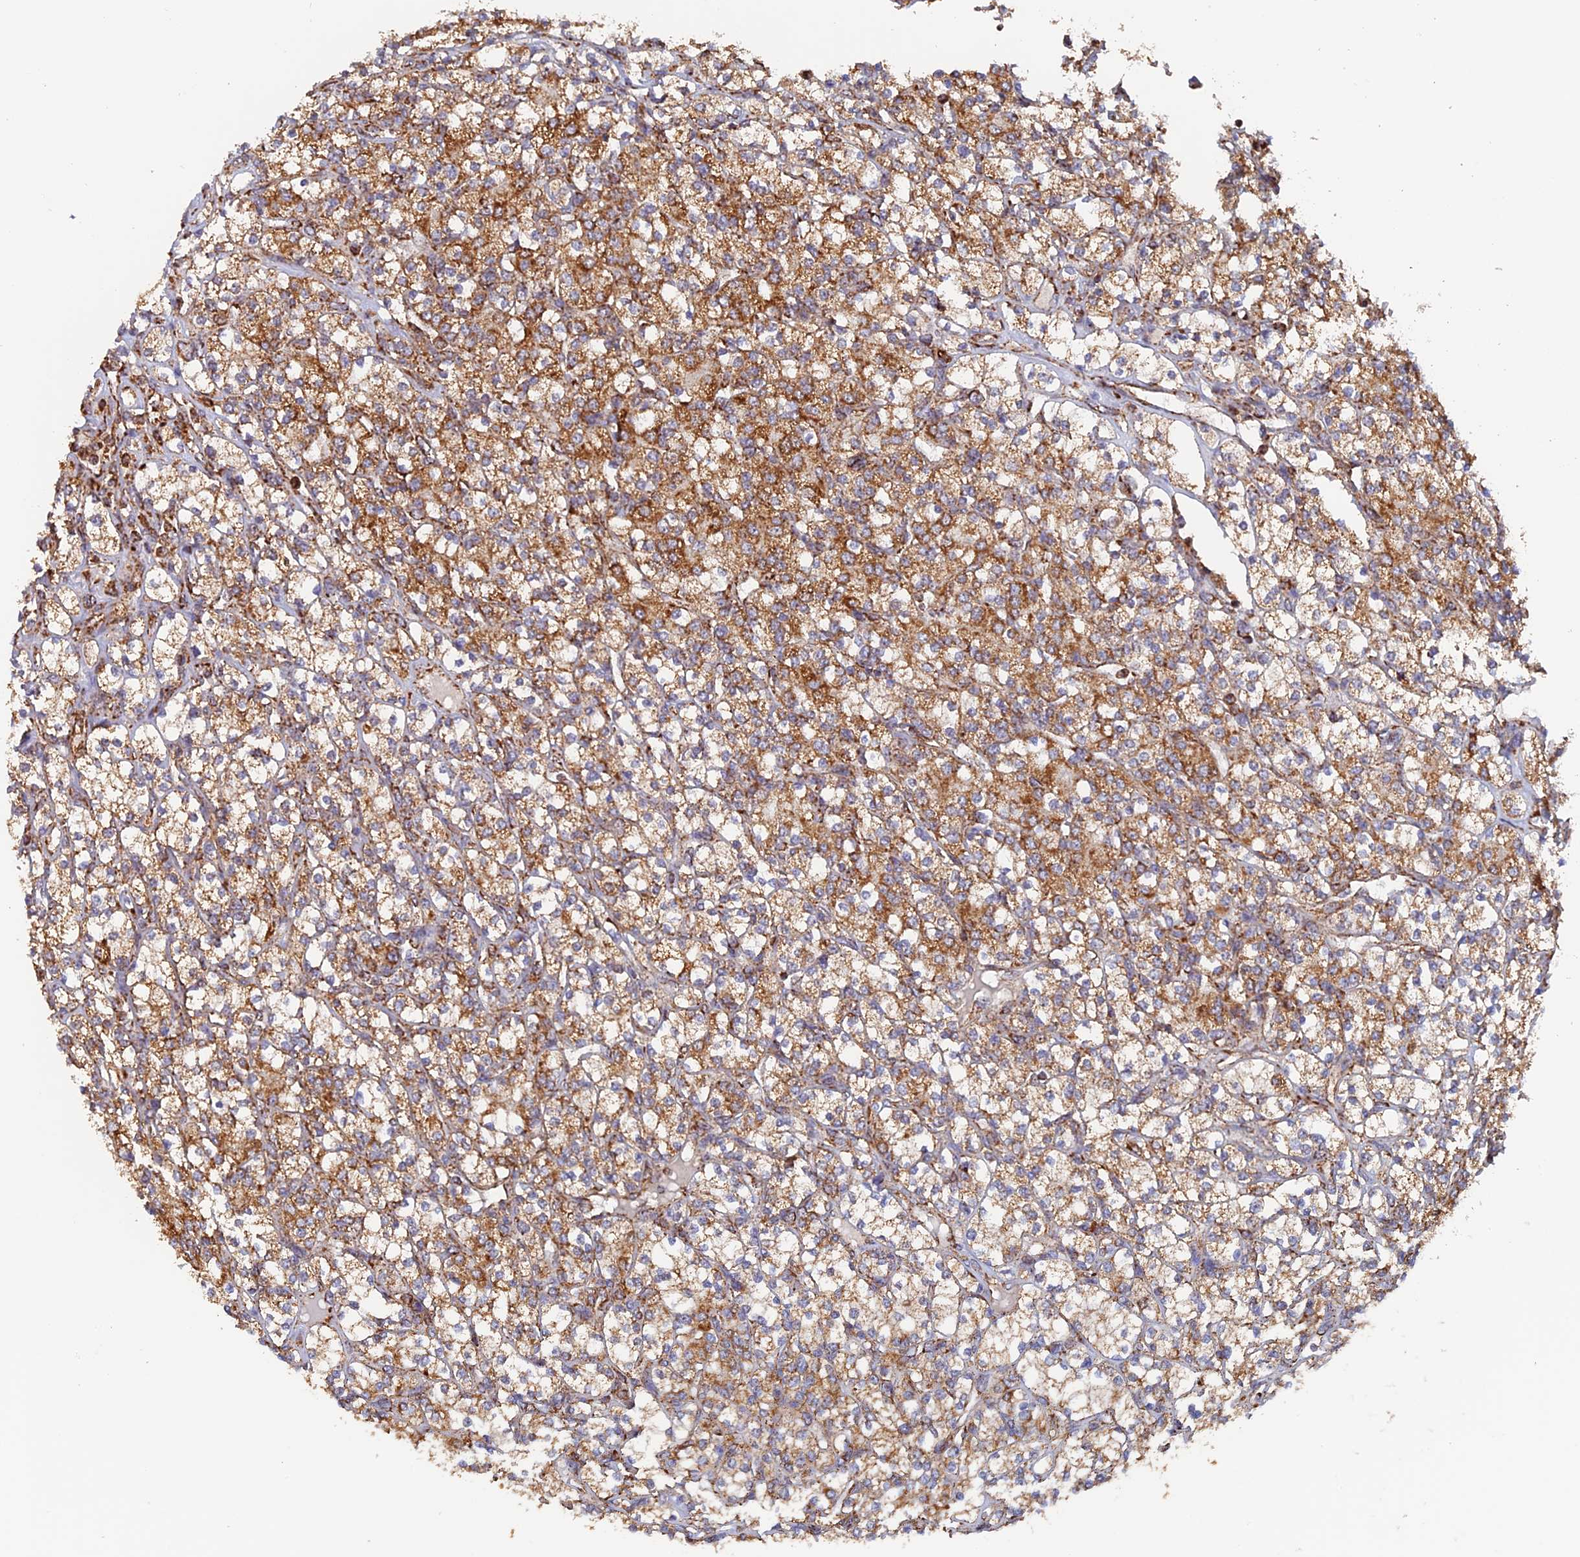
{"staining": {"intensity": "moderate", "quantity": ">75%", "location": "cytoplasmic/membranous"}, "tissue": "renal cancer", "cell_type": "Tumor cells", "image_type": "cancer", "snomed": [{"axis": "morphology", "description": "Adenocarcinoma, NOS"}, {"axis": "topography", "description": "Kidney"}], "caption": "Human adenocarcinoma (renal) stained with a protein marker shows moderate staining in tumor cells.", "gene": "DTYMK", "patient": {"sex": "male", "age": 77}}